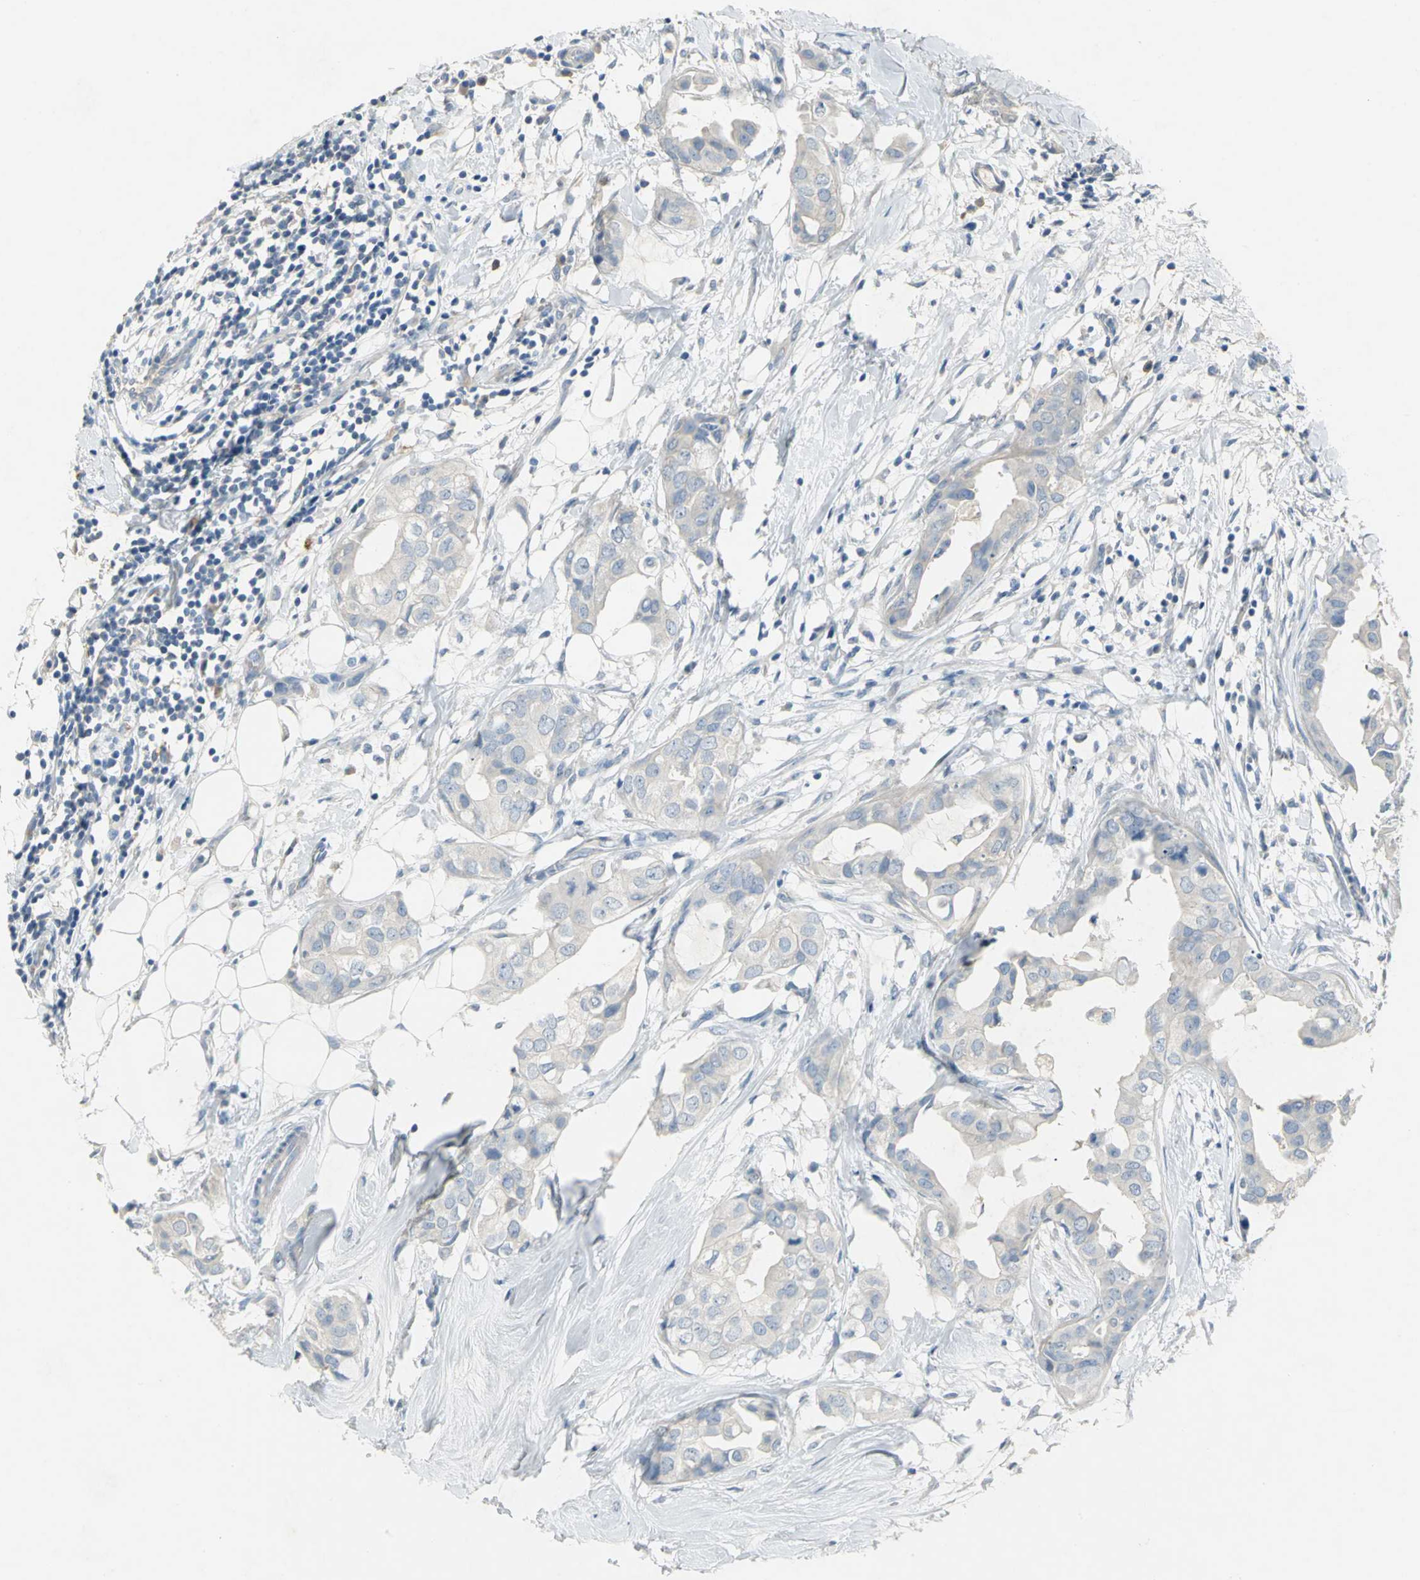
{"staining": {"intensity": "negative", "quantity": "none", "location": "none"}, "tissue": "breast cancer", "cell_type": "Tumor cells", "image_type": "cancer", "snomed": [{"axis": "morphology", "description": "Duct carcinoma"}, {"axis": "topography", "description": "Breast"}], "caption": "DAB immunohistochemical staining of human intraductal carcinoma (breast) reveals no significant positivity in tumor cells. (DAB (3,3'-diaminobenzidine) immunohistochemistry, high magnification).", "gene": "PTGDS", "patient": {"sex": "female", "age": 40}}